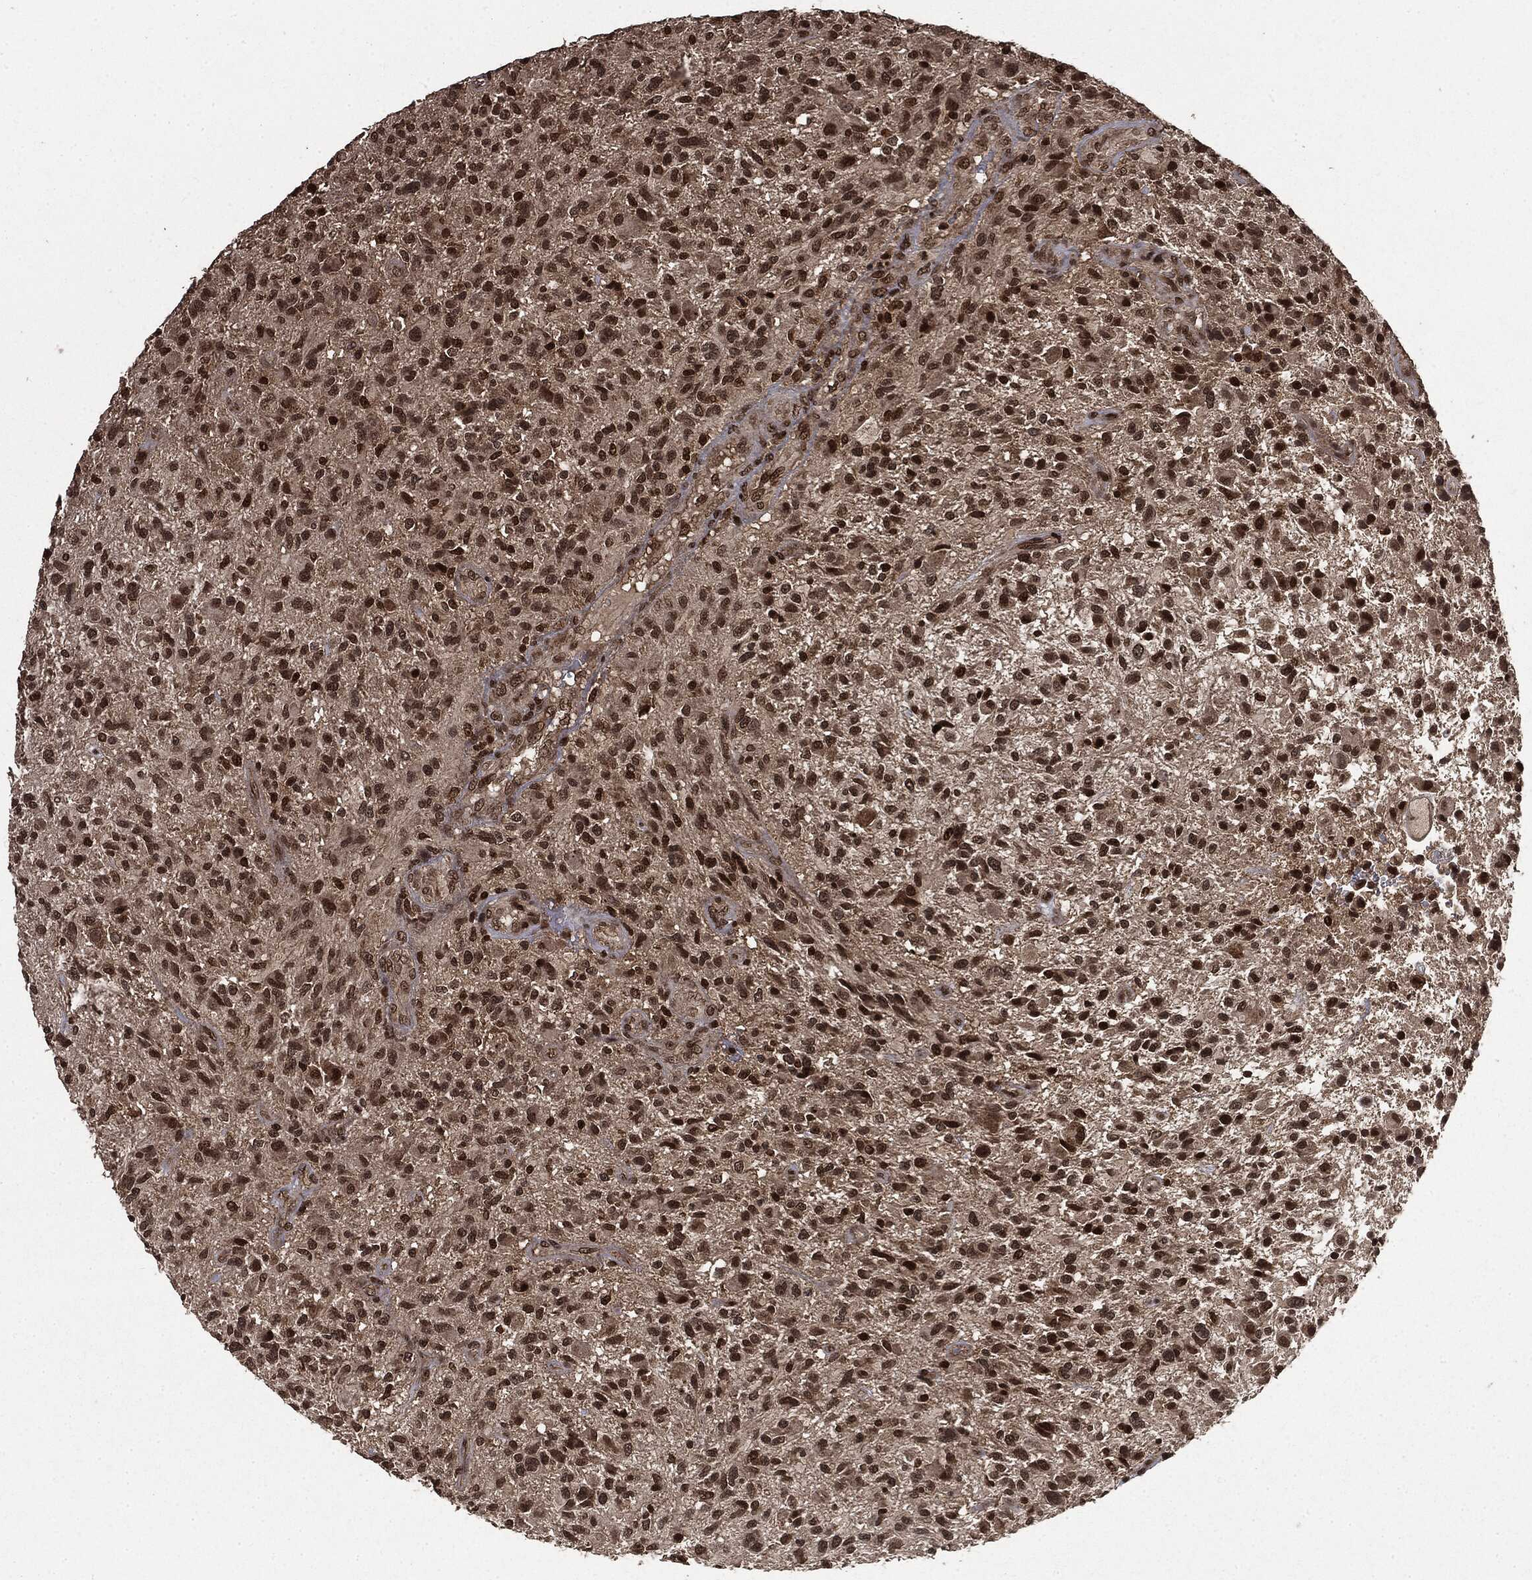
{"staining": {"intensity": "moderate", "quantity": "25%-75%", "location": "nuclear"}, "tissue": "glioma", "cell_type": "Tumor cells", "image_type": "cancer", "snomed": [{"axis": "morphology", "description": "Glioma, malignant, High grade"}, {"axis": "topography", "description": "Brain"}], "caption": "Immunohistochemistry of malignant glioma (high-grade) exhibits medium levels of moderate nuclear expression in approximately 25%-75% of tumor cells. (DAB (3,3'-diaminobenzidine) IHC with brightfield microscopy, high magnification).", "gene": "CTDP1", "patient": {"sex": "male", "age": 47}}